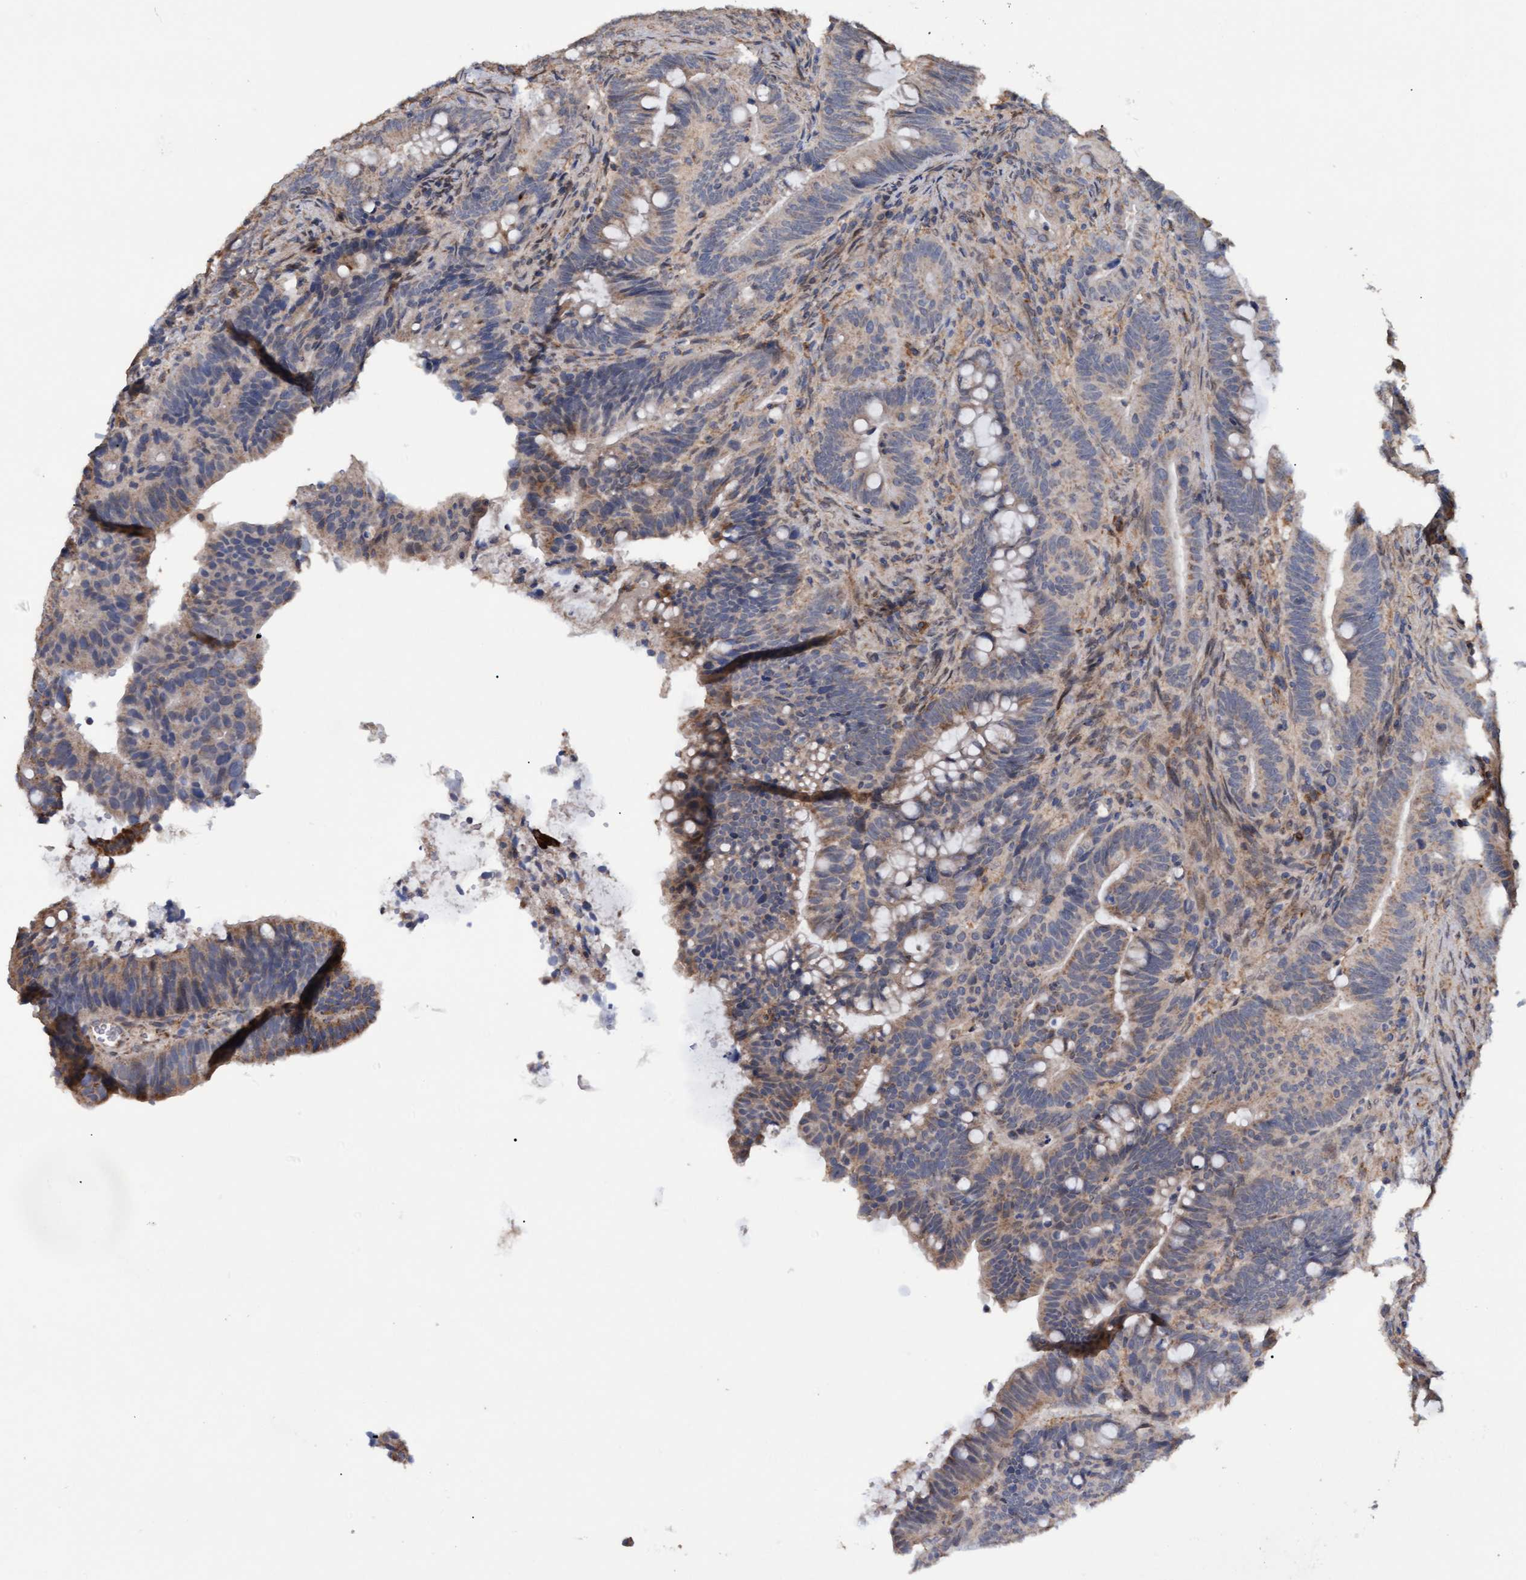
{"staining": {"intensity": "weak", "quantity": ">75%", "location": "cytoplasmic/membranous"}, "tissue": "colorectal cancer", "cell_type": "Tumor cells", "image_type": "cancer", "snomed": [{"axis": "morphology", "description": "Adenocarcinoma, NOS"}, {"axis": "topography", "description": "Colon"}], "caption": "Colorectal adenocarcinoma stained for a protein (brown) exhibits weak cytoplasmic/membranous positive expression in about >75% of tumor cells.", "gene": "MGLL", "patient": {"sex": "female", "age": 66}}